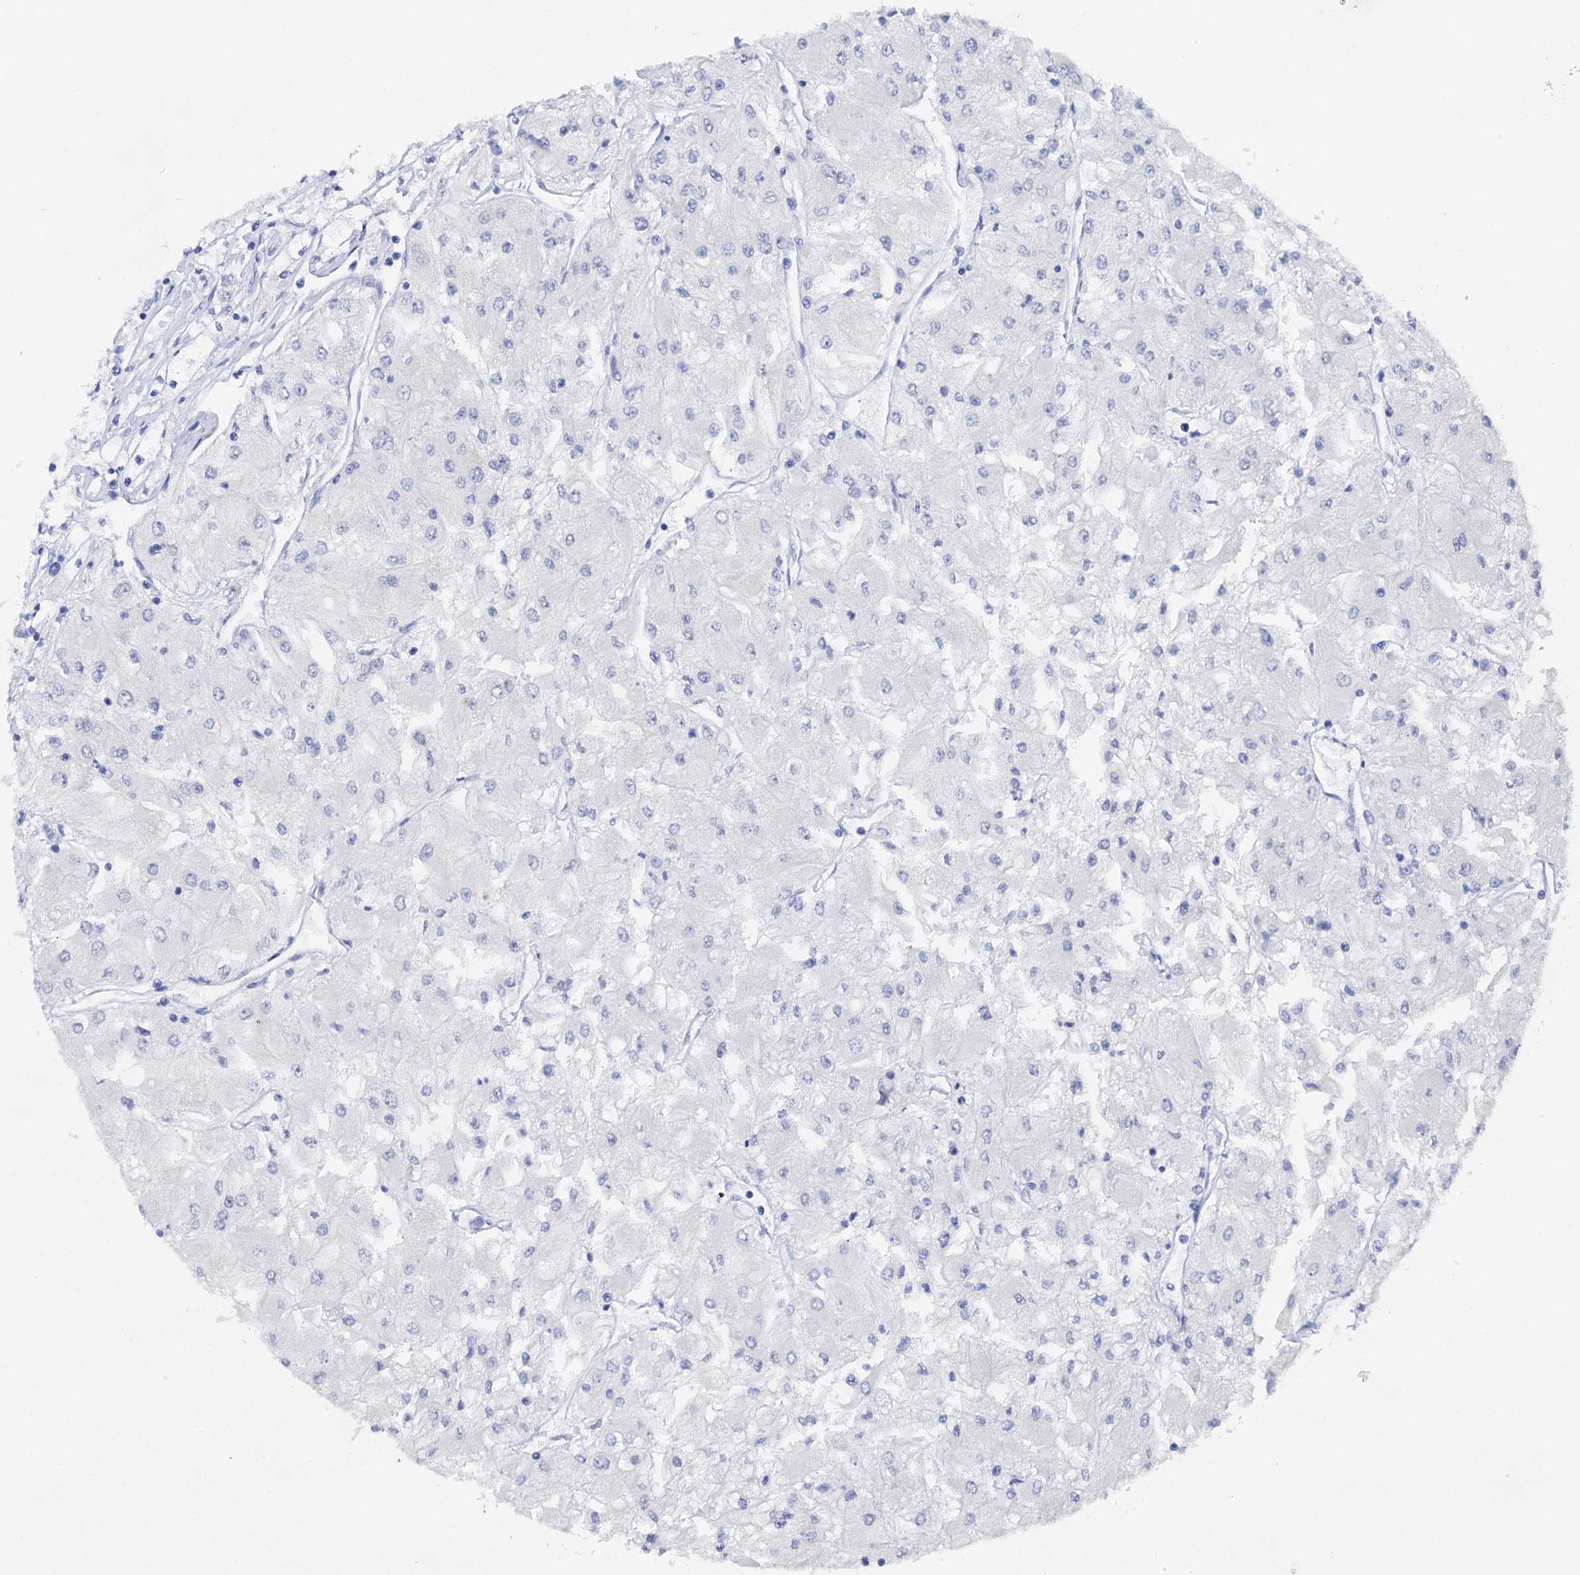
{"staining": {"intensity": "negative", "quantity": "none", "location": "none"}, "tissue": "renal cancer", "cell_type": "Tumor cells", "image_type": "cancer", "snomed": [{"axis": "morphology", "description": "Adenocarcinoma, NOS"}, {"axis": "topography", "description": "Kidney"}], "caption": "Immunohistochemical staining of renal cancer demonstrates no significant staining in tumor cells.", "gene": "CAPRIN2", "patient": {"sex": "male", "age": 80}}